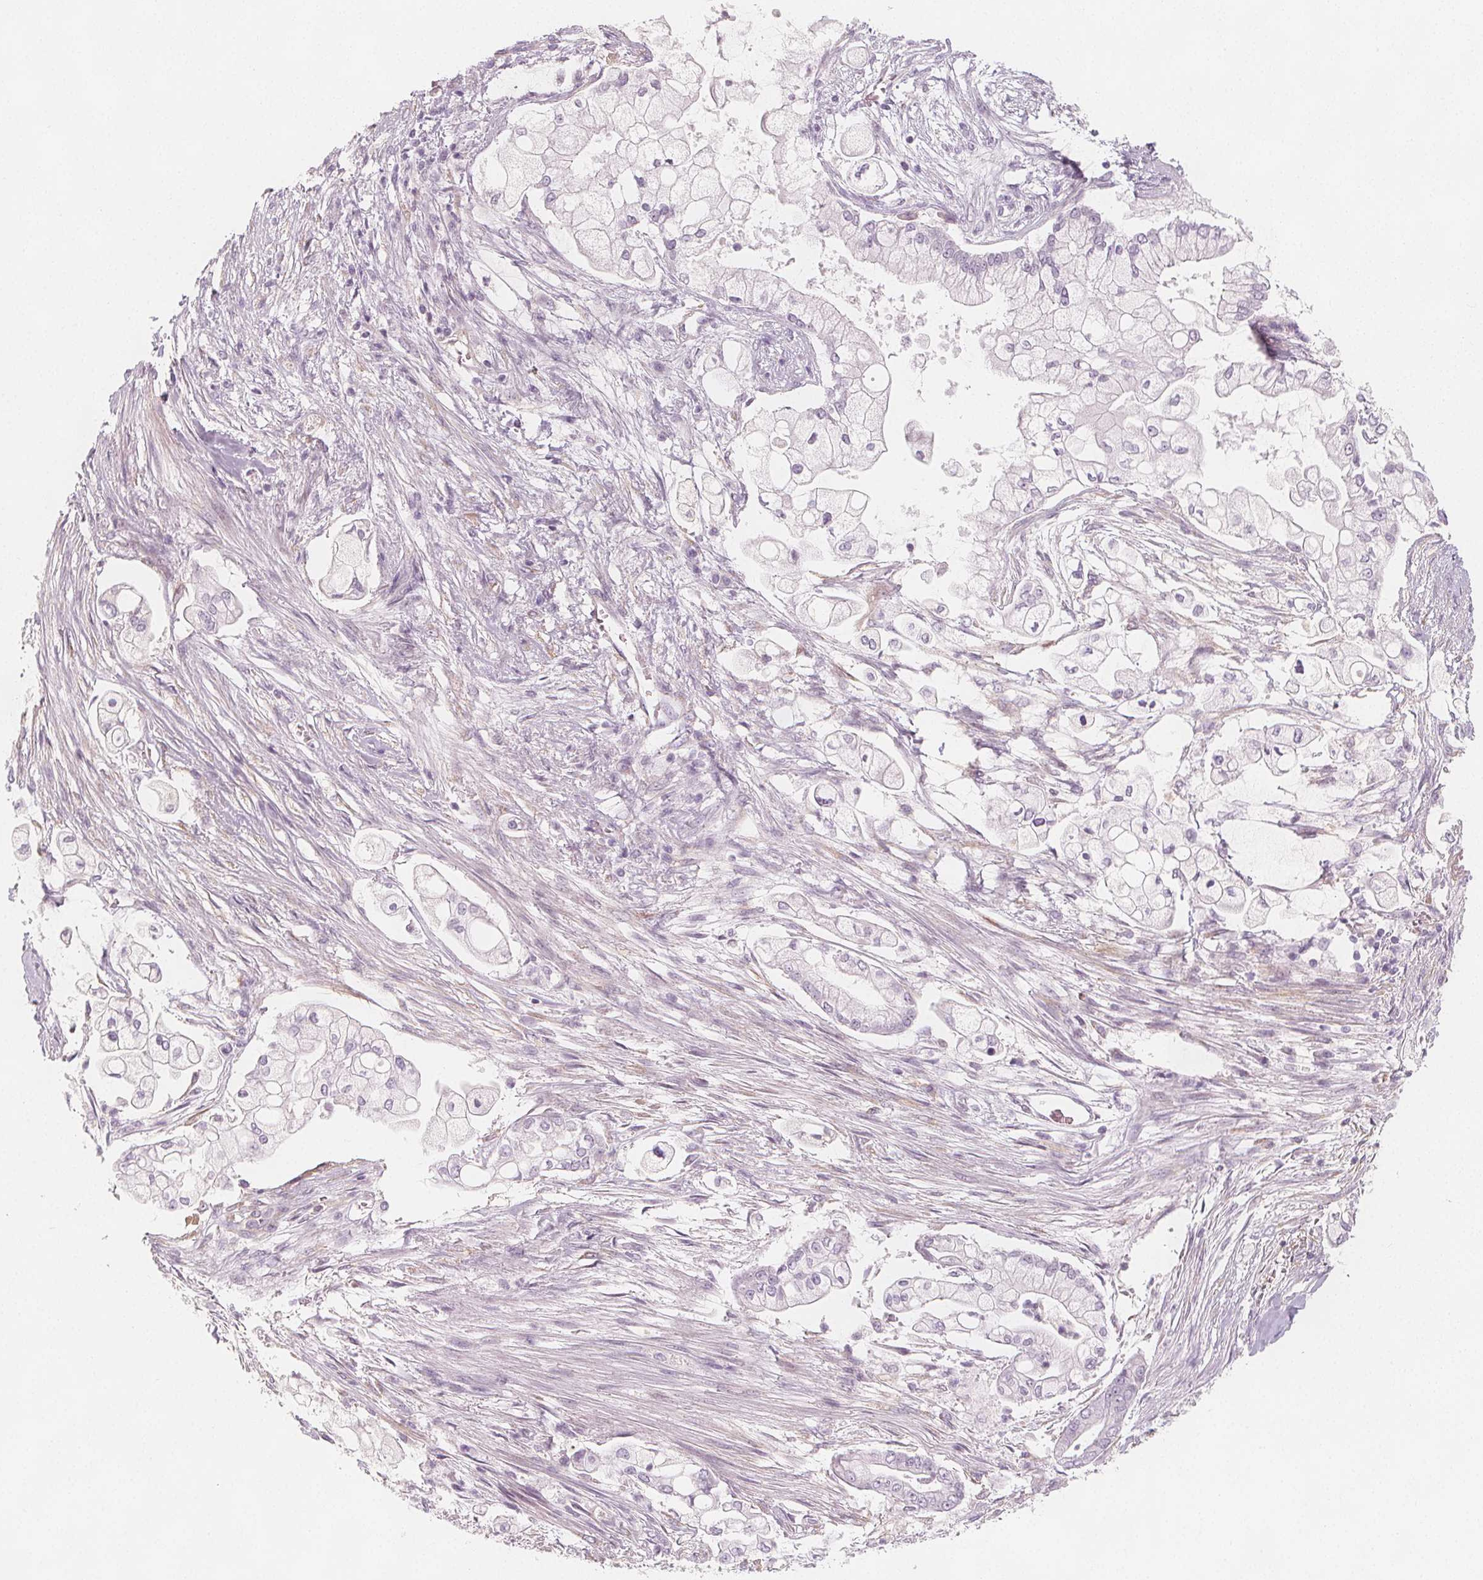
{"staining": {"intensity": "negative", "quantity": "none", "location": "none"}, "tissue": "pancreatic cancer", "cell_type": "Tumor cells", "image_type": "cancer", "snomed": [{"axis": "morphology", "description": "Adenocarcinoma, NOS"}, {"axis": "topography", "description": "Pancreas"}], "caption": "High magnification brightfield microscopy of pancreatic cancer stained with DAB (3,3'-diaminobenzidine) (brown) and counterstained with hematoxylin (blue): tumor cells show no significant positivity.", "gene": "MAP1A", "patient": {"sex": "female", "age": 69}}